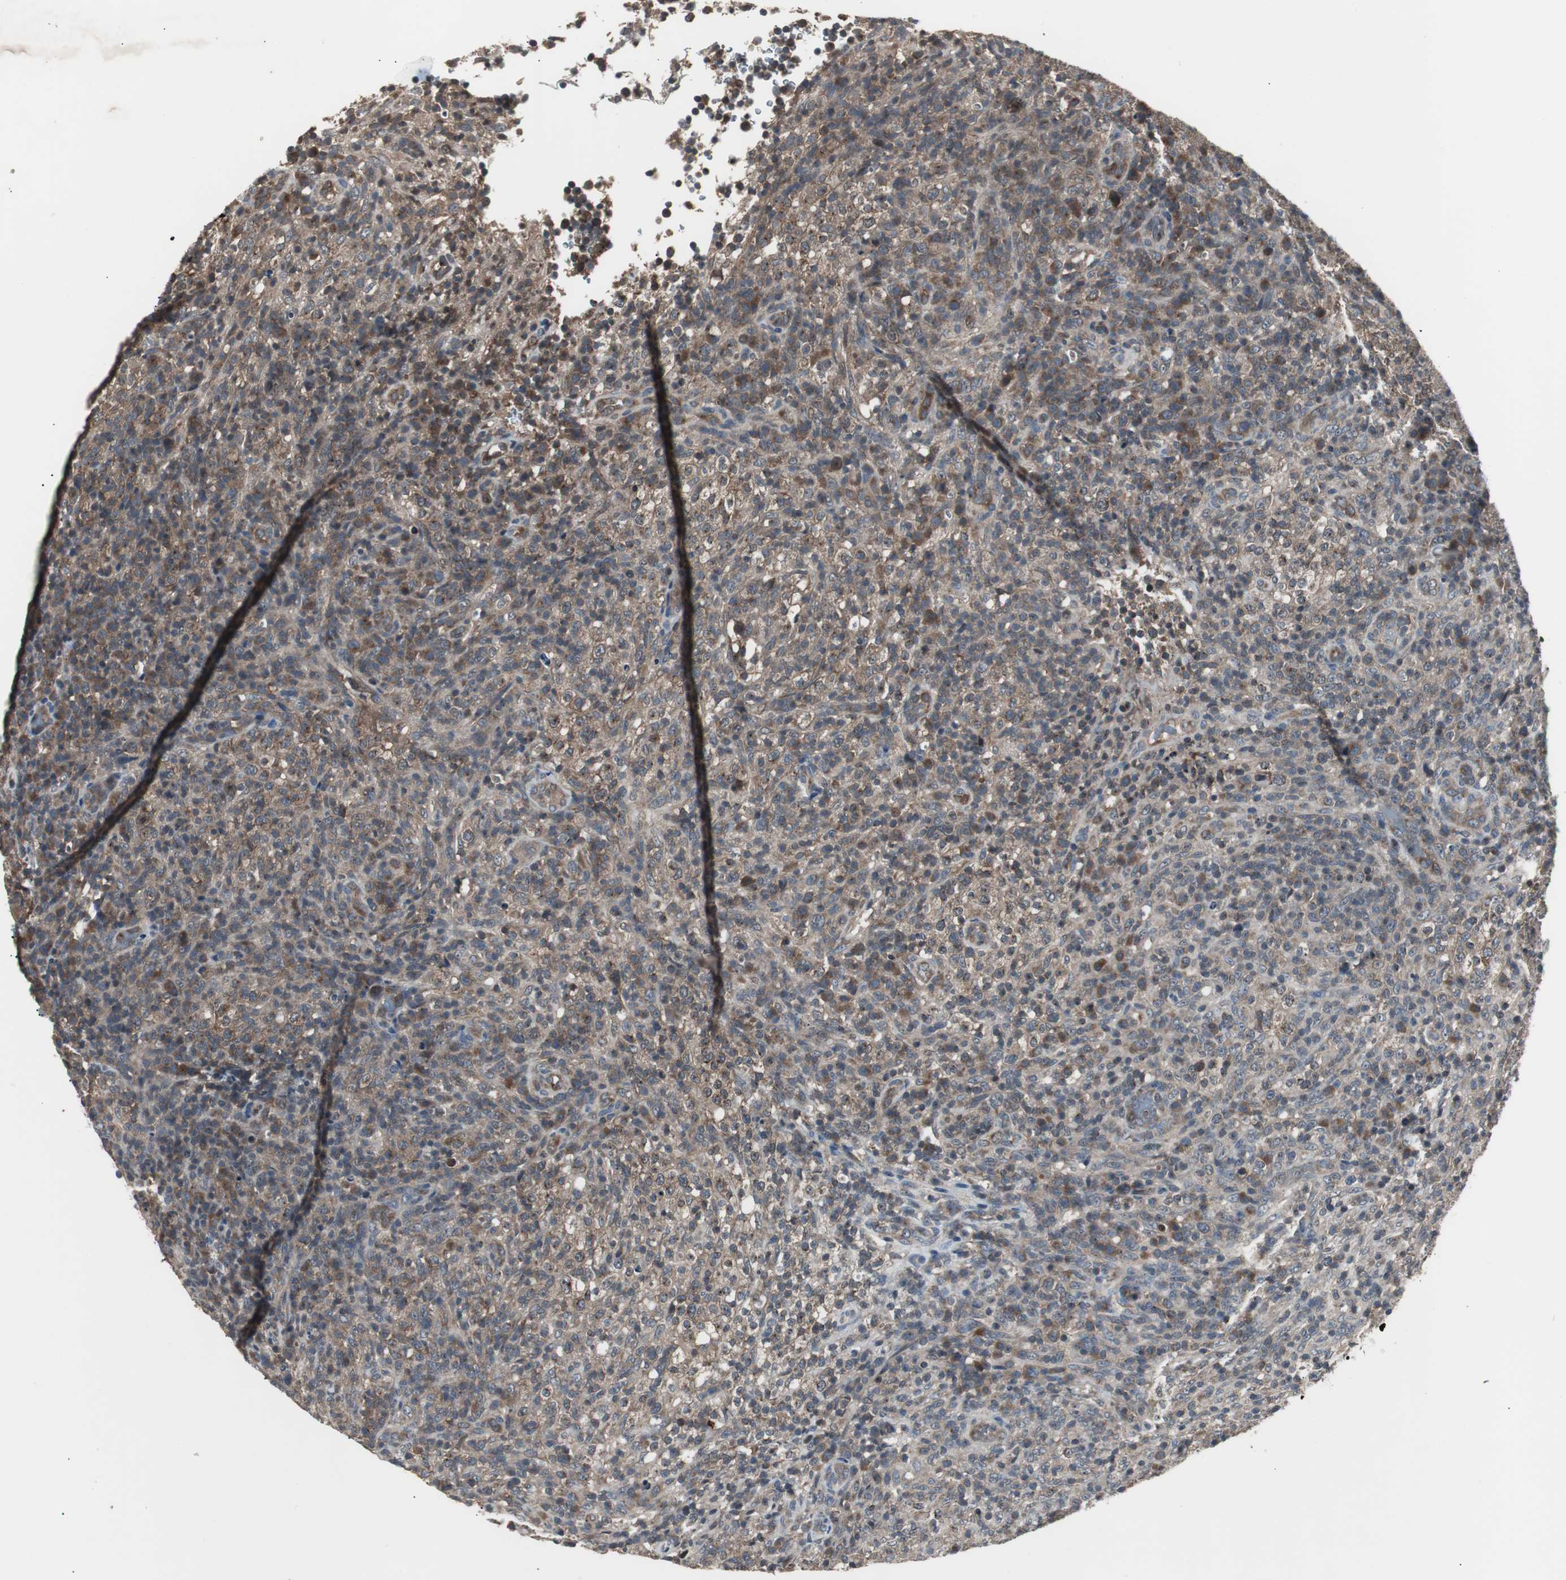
{"staining": {"intensity": "moderate", "quantity": "25%-75%", "location": "cytoplasmic/membranous"}, "tissue": "lymphoma", "cell_type": "Tumor cells", "image_type": "cancer", "snomed": [{"axis": "morphology", "description": "Malignant lymphoma, non-Hodgkin's type, High grade"}, {"axis": "topography", "description": "Lymph node"}], "caption": "The image reveals immunohistochemical staining of lymphoma. There is moderate cytoplasmic/membranous positivity is present in about 25%-75% of tumor cells. (brown staining indicates protein expression, while blue staining denotes nuclei).", "gene": "ZMPSTE24", "patient": {"sex": "female", "age": 76}}